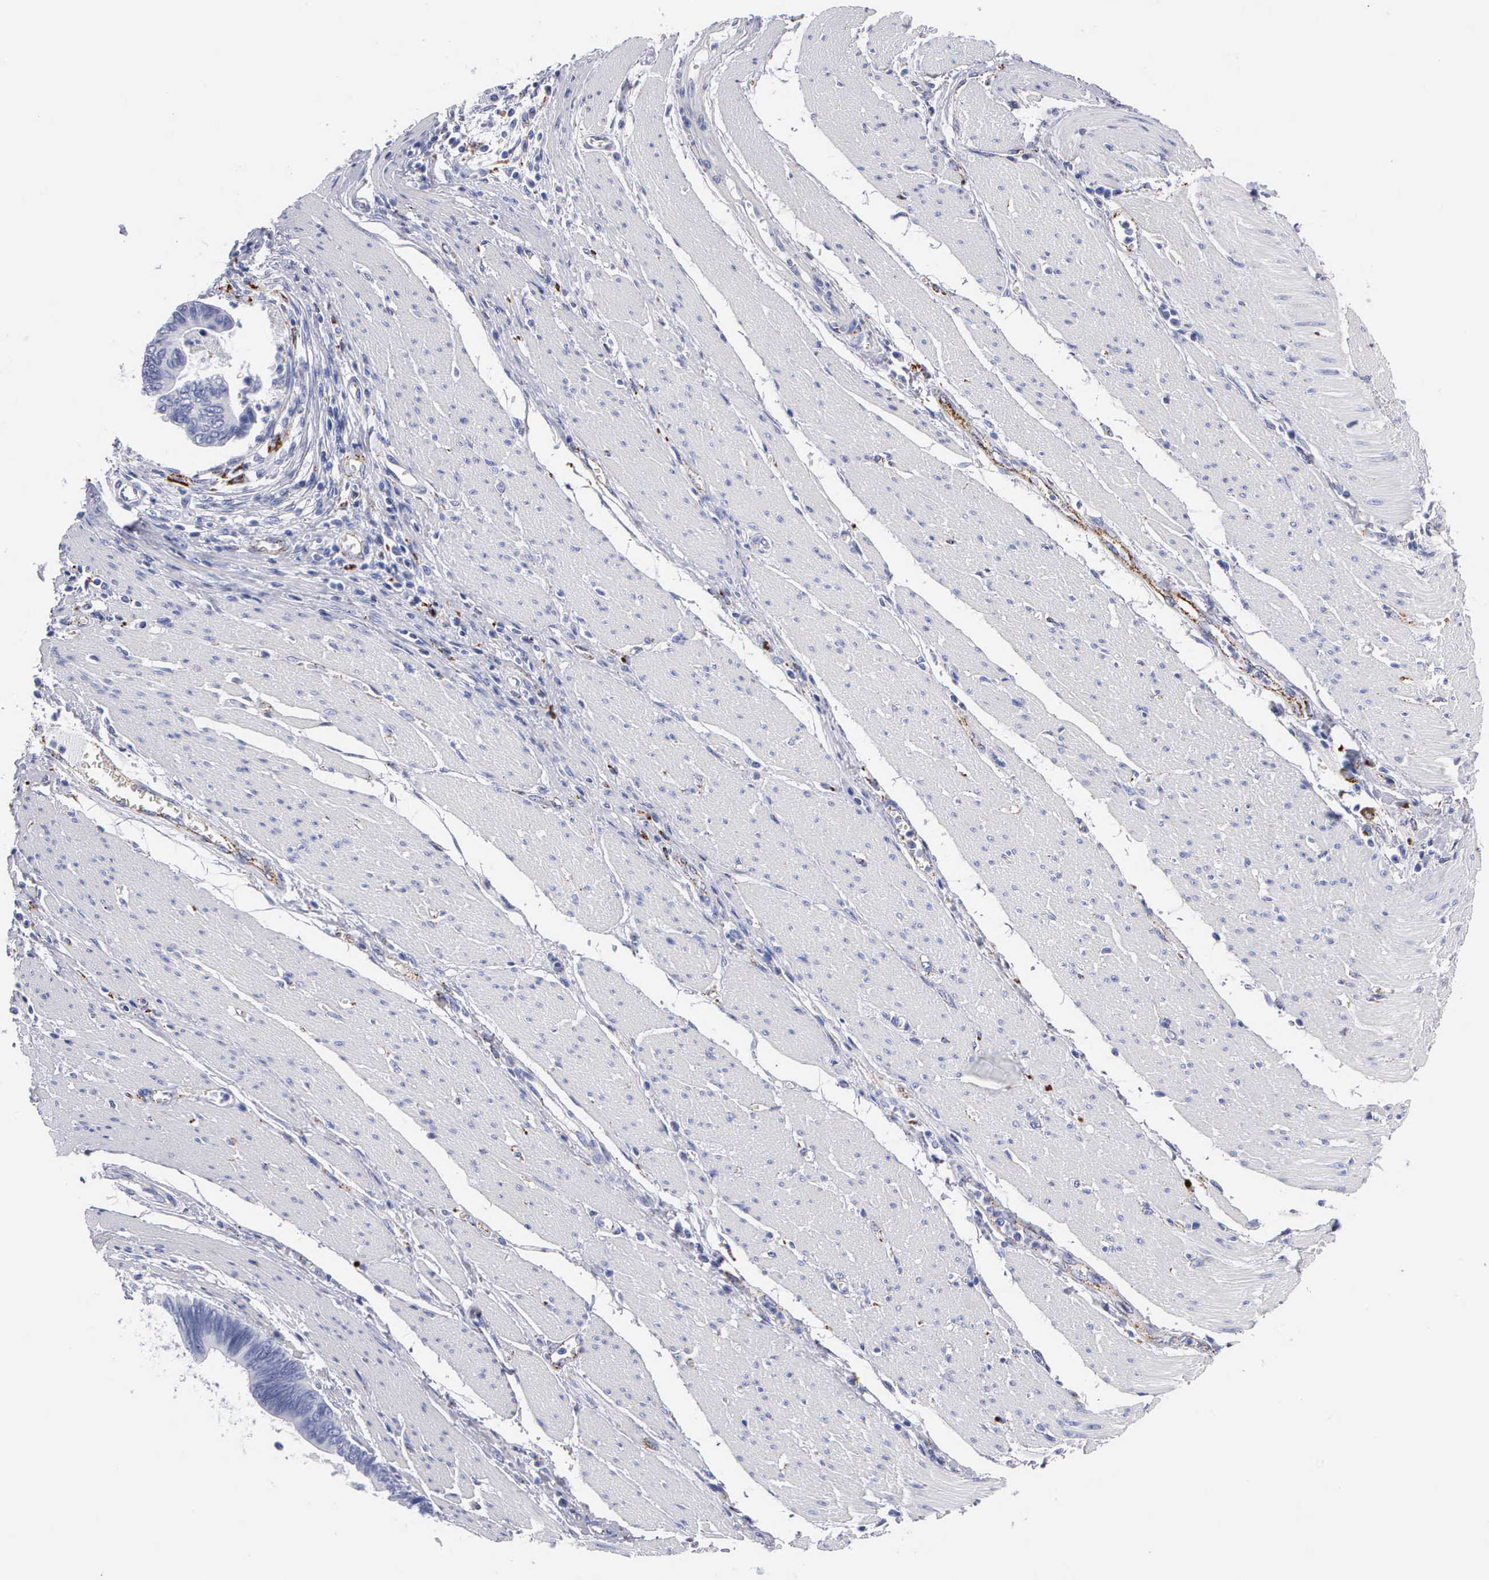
{"staining": {"intensity": "negative", "quantity": "none", "location": "none"}, "tissue": "pancreatic cancer", "cell_type": "Tumor cells", "image_type": "cancer", "snomed": [{"axis": "morphology", "description": "Adenocarcinoma, NOS"}, {"axis": "topography", "description": "Pancreas"}], "caption": "There is no significant staining in tumor cells of pancreatic cancer (adenocarcinoma).", "gene": "CTSL", "patient": {"sex": "female", "age": 70}}